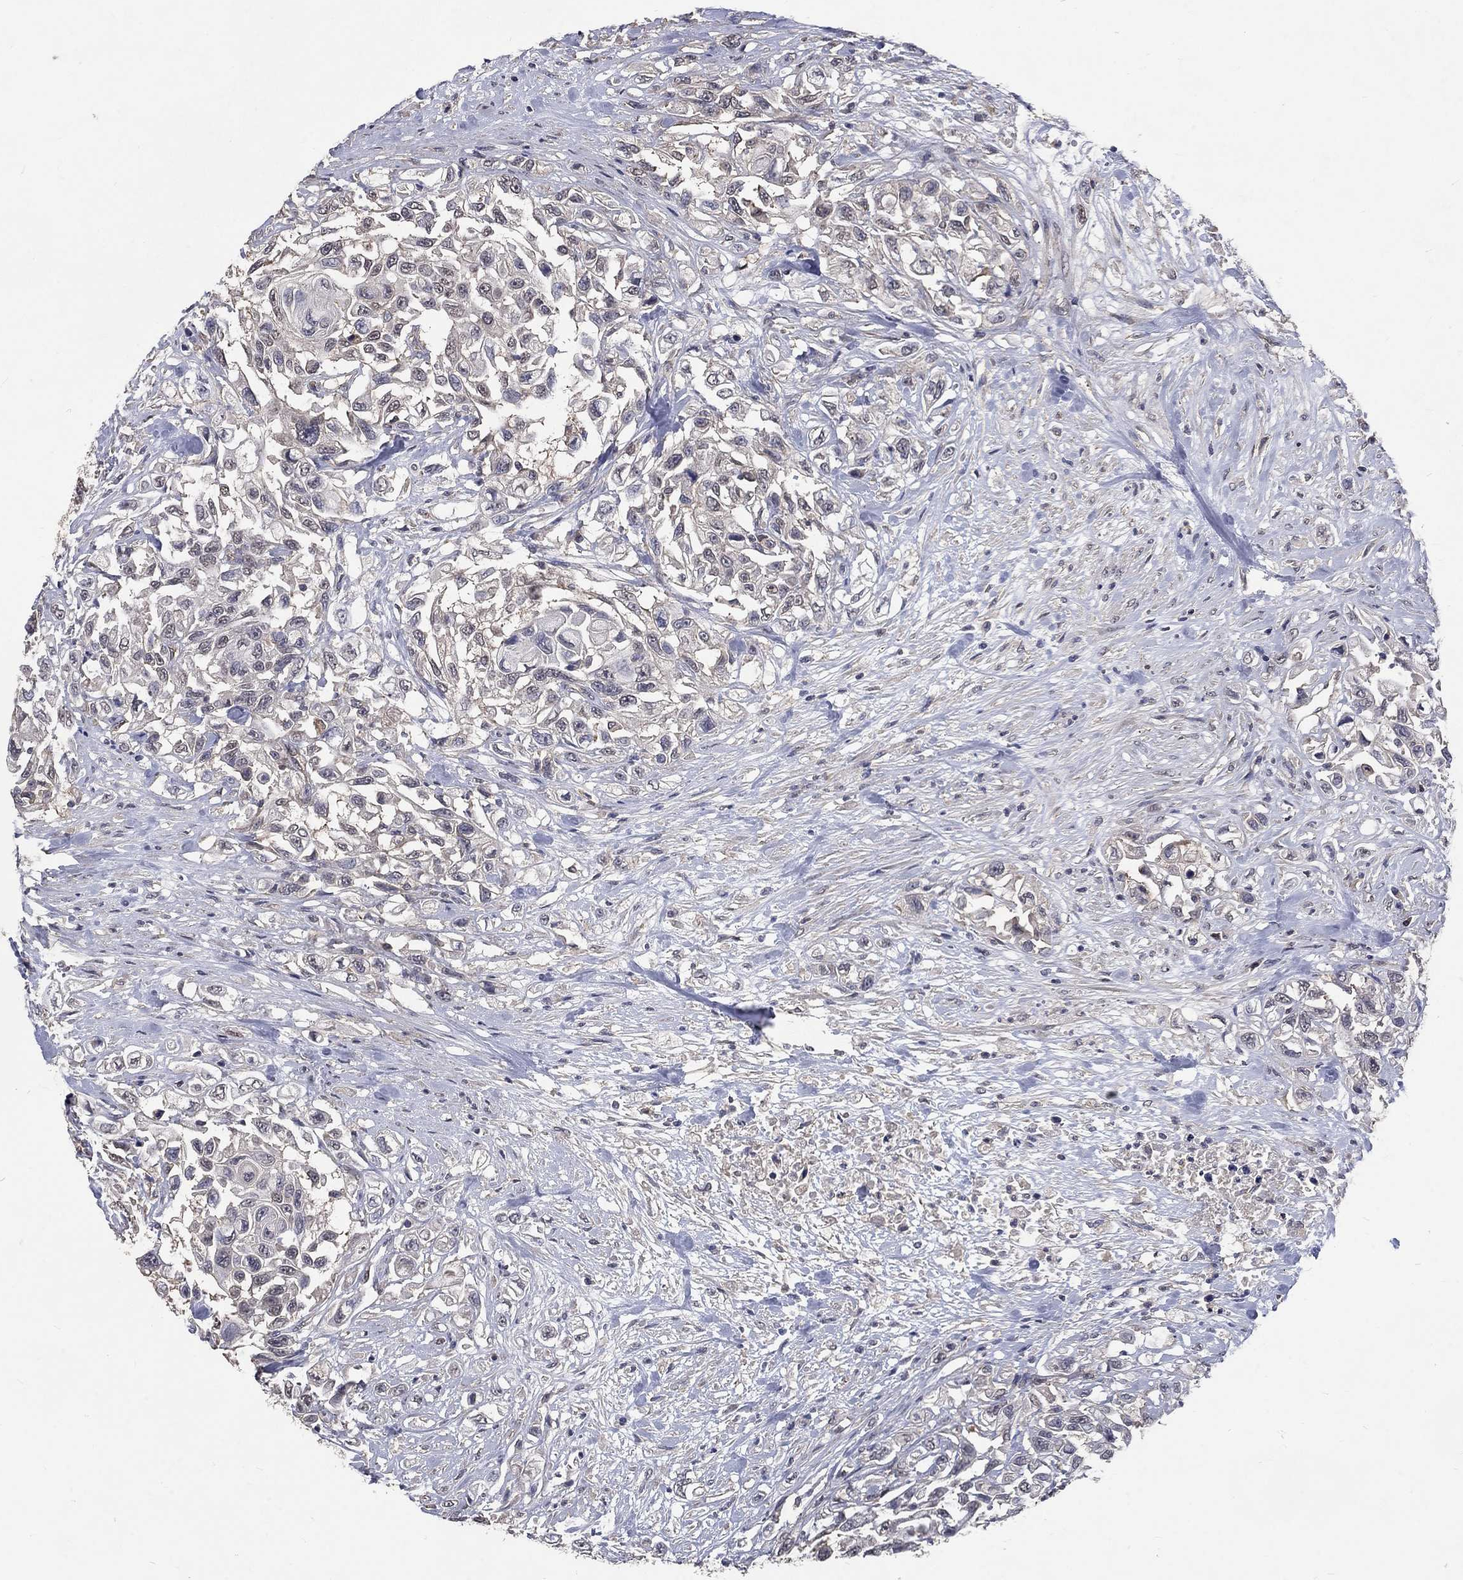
{"staining": {"intensity": "negative", "quantity": "none", "location": "none"}, "tissue": "urothelial cancer", "cell_type": "Tumor cells", "image_type": "cancer", "snomed": [{"axis": "morphology", "description": "Urothelial carcinoma, High grade"}, {"axis": "topography", "description": "Urinary bladder"}], "caption": "This is an immunohistochemistry (IHC) histopathology image of human high-grade urothelial carcinoma. There is no positivity in tumor cells.", "gene": "CHST5", "patient": {"sex": "female", "age": 56}}